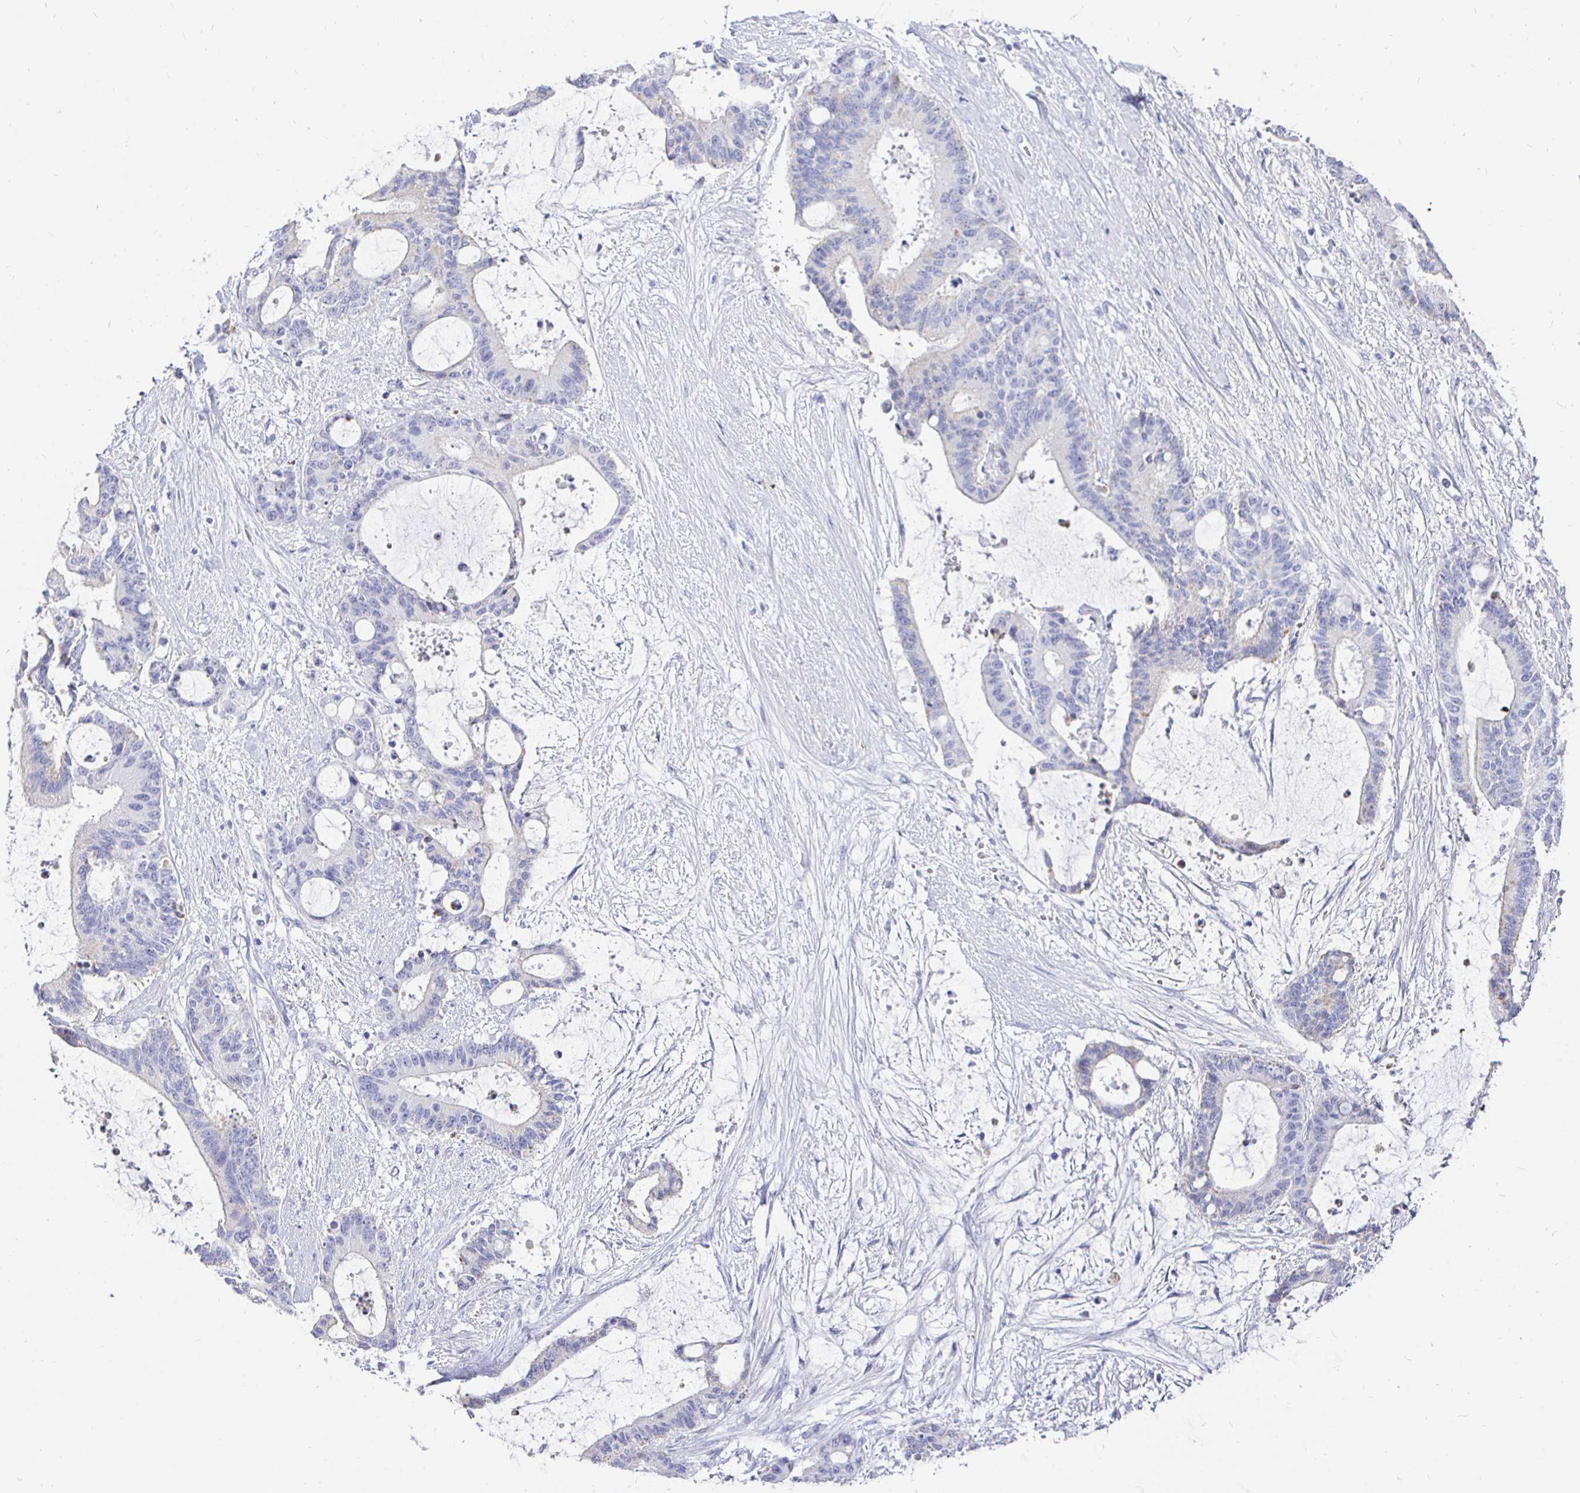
{"staining": {"intensity": "negative", "quantity": "none", "location": "none"}, "tissue": "liver cancer", "cell_type": "Tumor cells", "image_type": "cancer", "snomed": [{"axis": "morphology", "description": "Normal tissue, NOS"}, {"axis": "morphology", "description": "Cholangiocarcinoma"}, {"axis": "topography", "description": "Liver"}, {"axis": "topography", "description": "Peripheral nerve tissue"}], "caption": "Micrograph shows no protein positivity in tumor cells of liver cholangiocarcinoma tissue.", "gene": "CR2", "patient": {"sex": "female", "age": 73}}